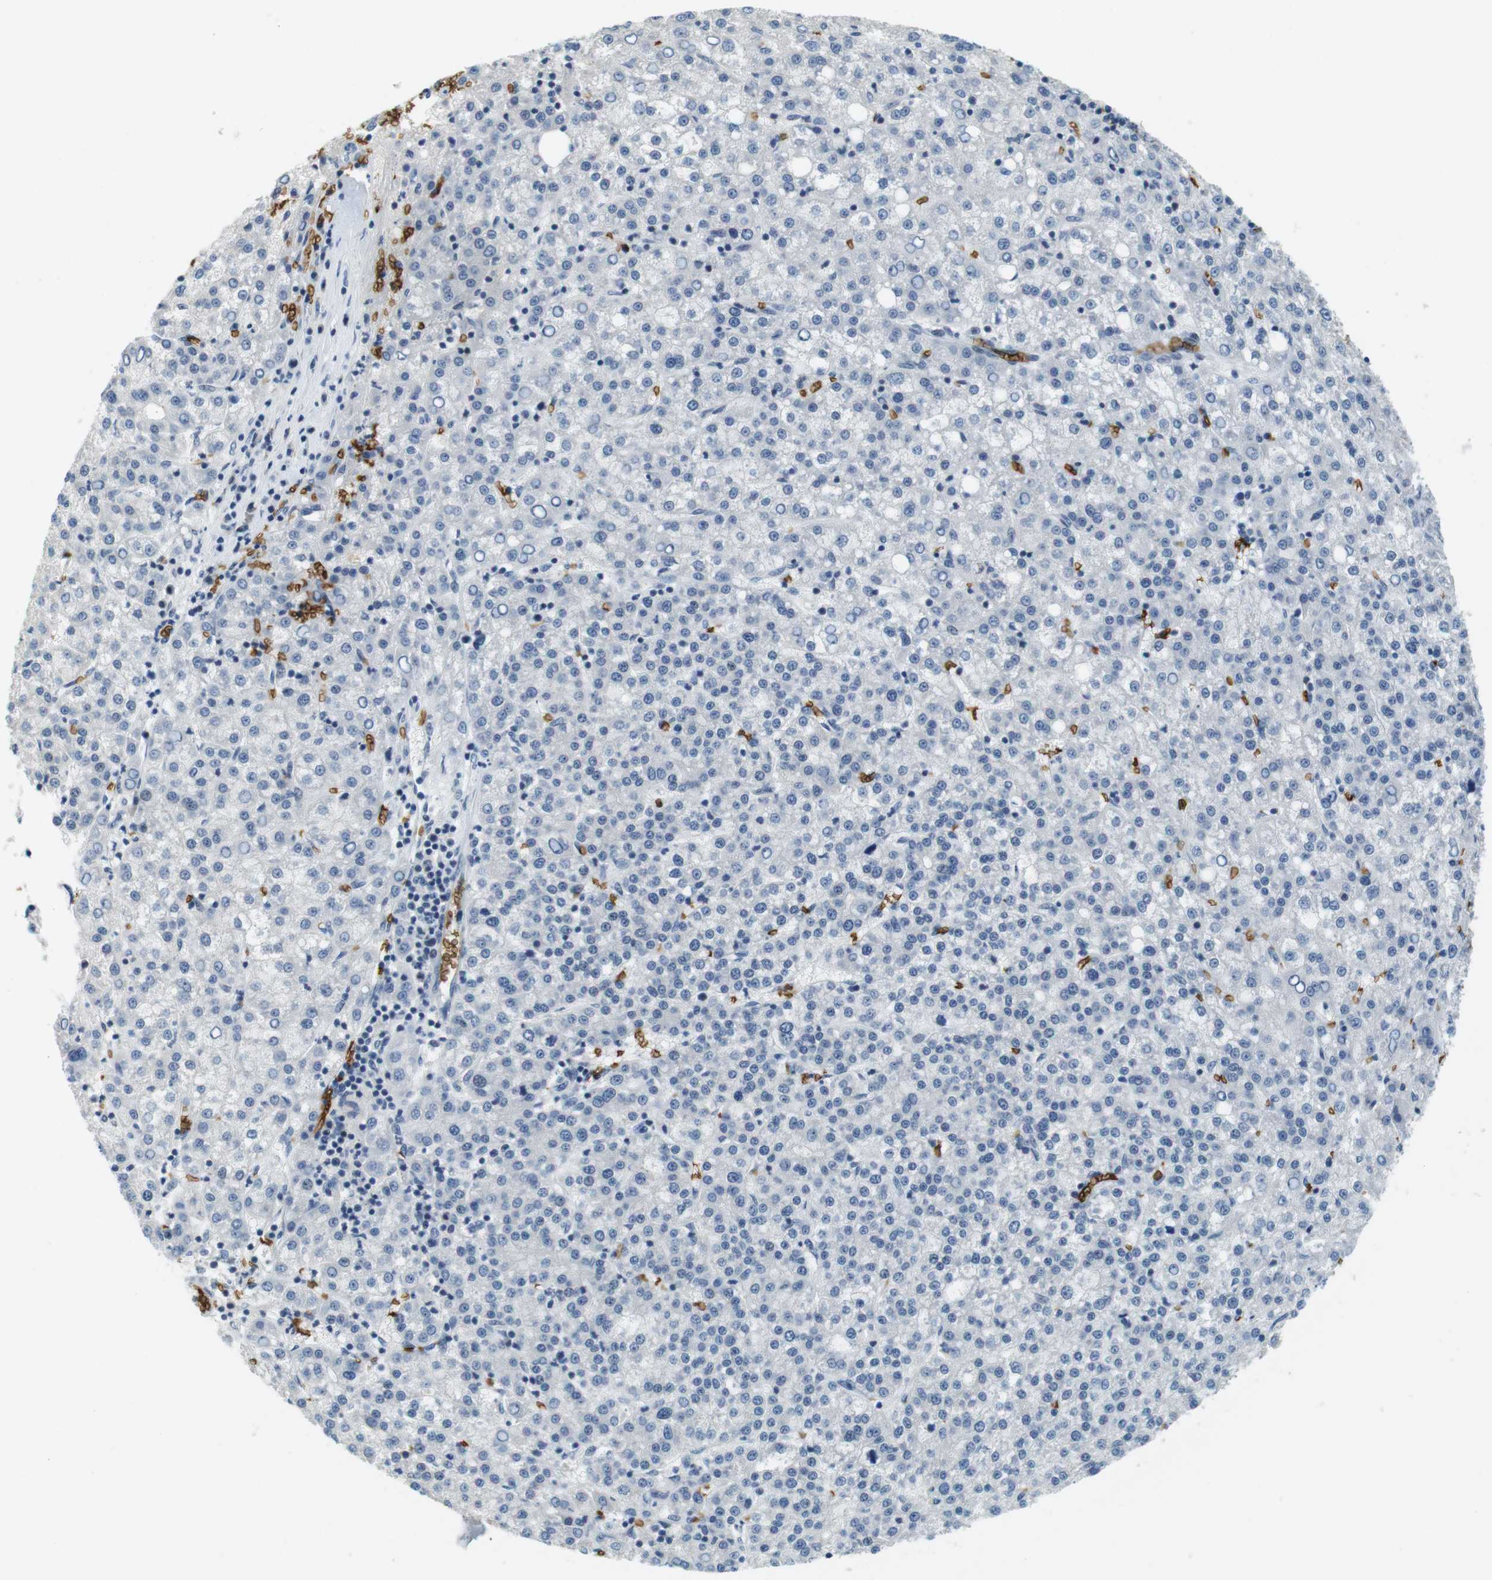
{"staining": {"intensity": "negative", "quantity": "none", "location": "none"}, "tissue": "liver cancer", "cell_type": "Tumor cells", "image_type": "cancer", "snomed": [{"axis": "morphology", "description": "Carcinoma, Hepatocellular, NOS"}, {"axis": "topography", "description": "Liver"}], "caption": "This image is of hepatocellular carcinoma (liver) stained with immunohistochemistry (IHC) to label a protein in brown with the nuclei are counter-stained blue. There is no expression in tumor cells.", "gene": "SLC4A1", "patient": {"sex": "female", "age": 58}}